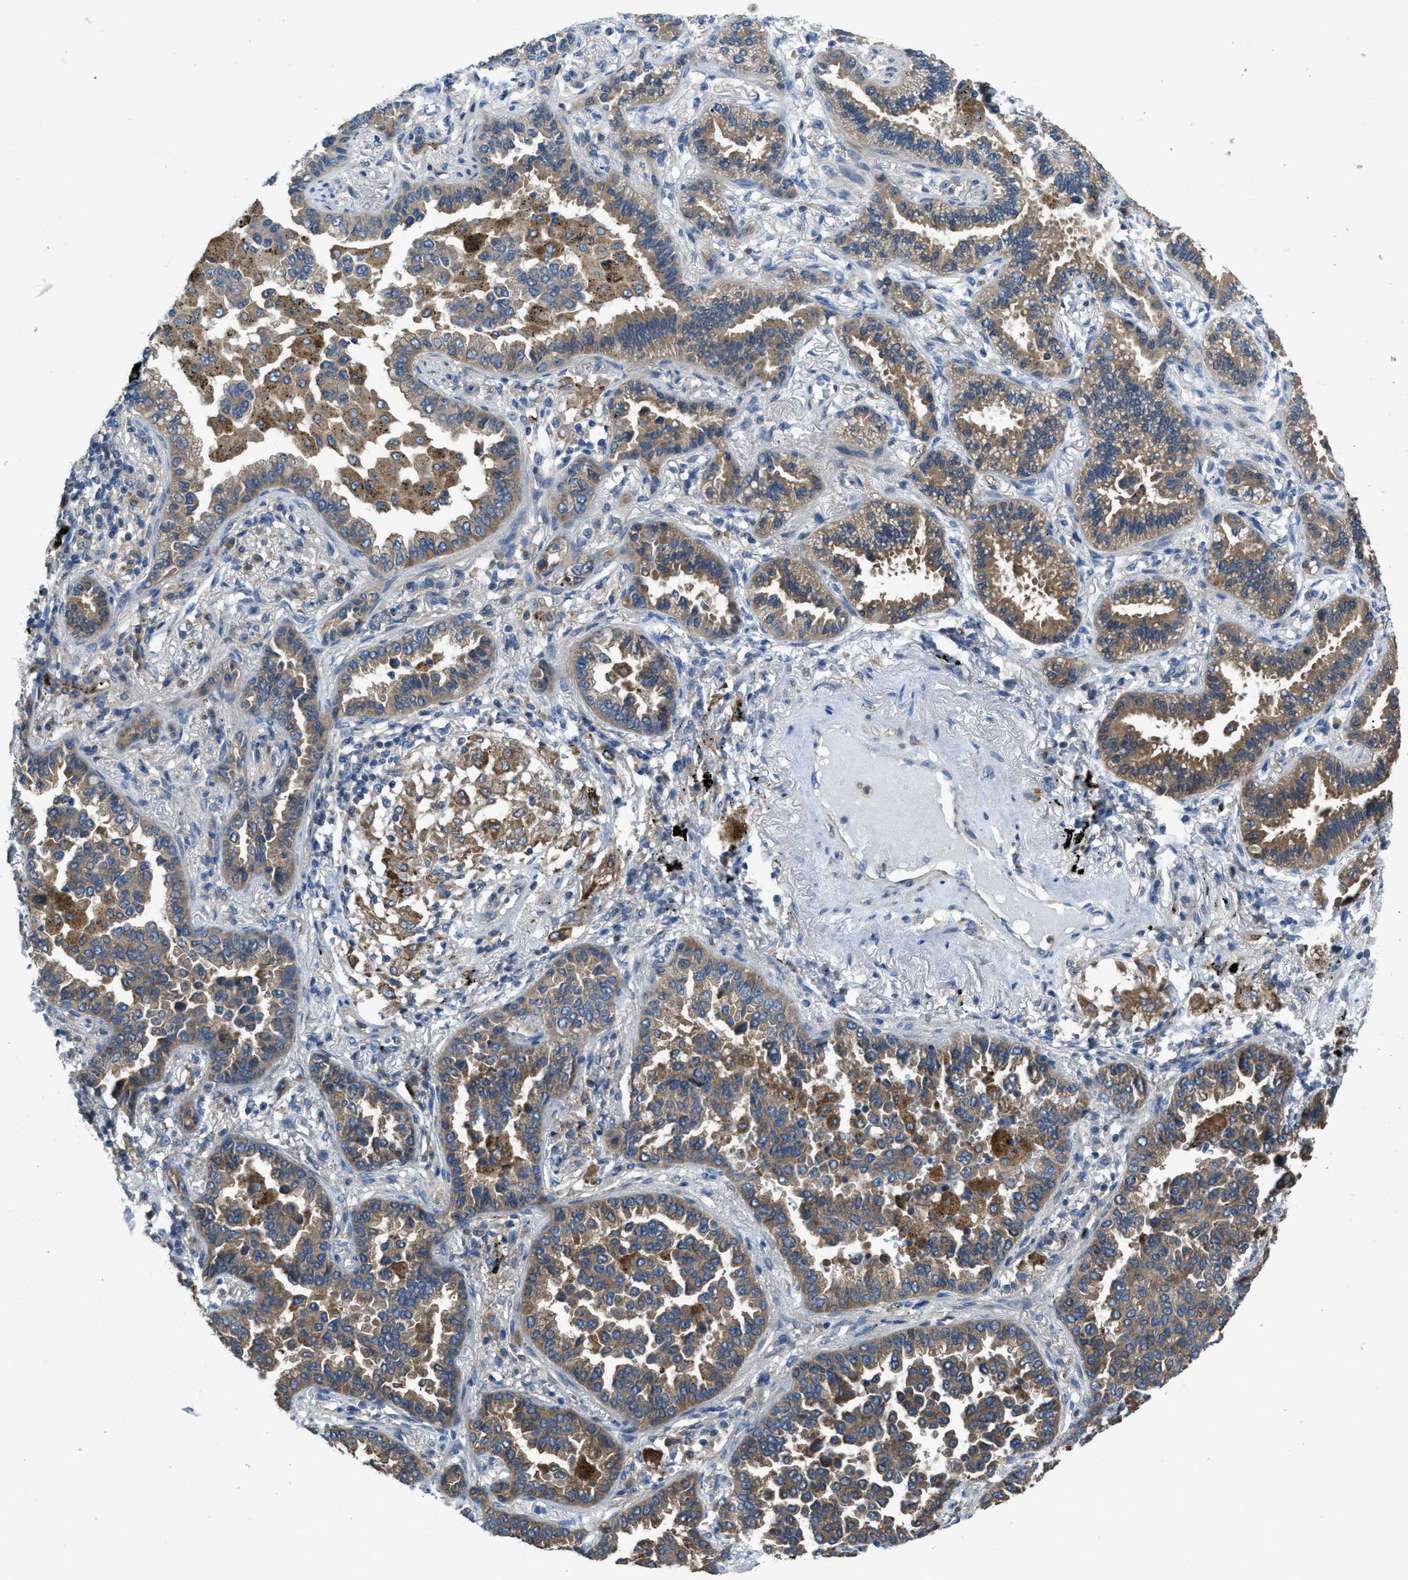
{"staining": {"intensity": "moderate", "quantity": ">75%", "location": "cytoplasmic/membranous"}, "tissue": "lung cancer", "cell_type": "Tumor cells", "image_type": "cancer", "snomed": [{"axis": "morphology", "description": "Normal tissue, NOS"}, {"axis": "morphology", "description": "Adenocarcinoma, NOS"}, {"axis": "topography", "description": "Lung"}], "caption": "This is an image of immunohistochemistry staining of lung cancer, which shows moderate staining in the cytoplasmic/membranous of tumor cells.", "gene": "MAP3K20", "patient": {"sex": "male", "age": 59}}